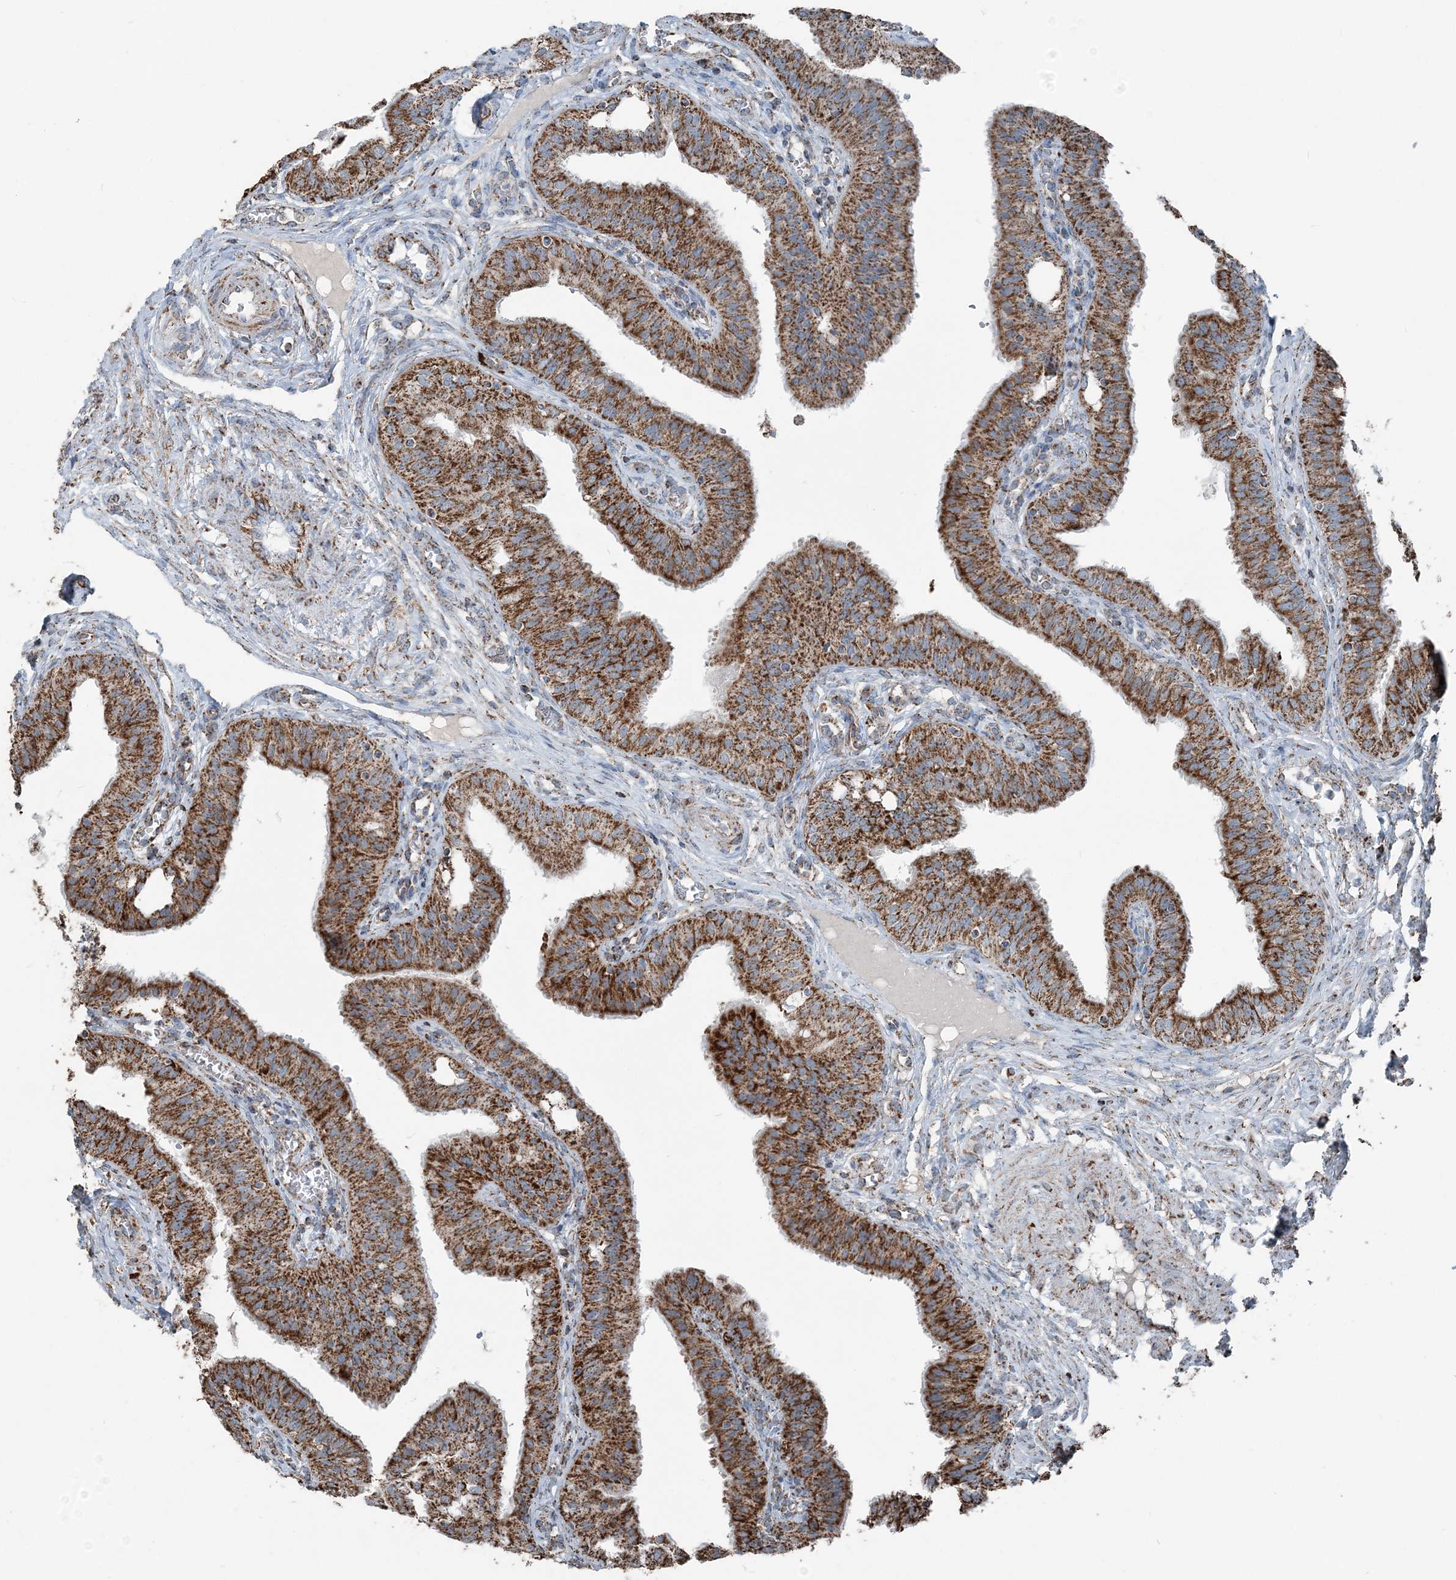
{"staining": {"intensity": "strong", "quantity": ">75%", "location": "cytoplasmic/membranous"}, "tissue": "fallopian tube", "cell_type": "Glandular cells", "image_type": "normal", "snomed": [{"axis": "morphology", "description": "Normal tissue, NOS"}, {"axis": "topography", "description": "Fallopian tube"}, {"axis": "topography", "description": "Ovary"}], "caption": "IHC histopathology image of unremarkable fallopian tube: human fallopian tube stained using immunohistochemistry (IHC) exhibits high levels of strong protein expression localized specifically in the cytoplasmic/membranous of glandular cells, appearing as a cytoplasmic/membranous brown color.", "gene": "SUCLG1", "patient": {"sex": "female", "age": 42}}